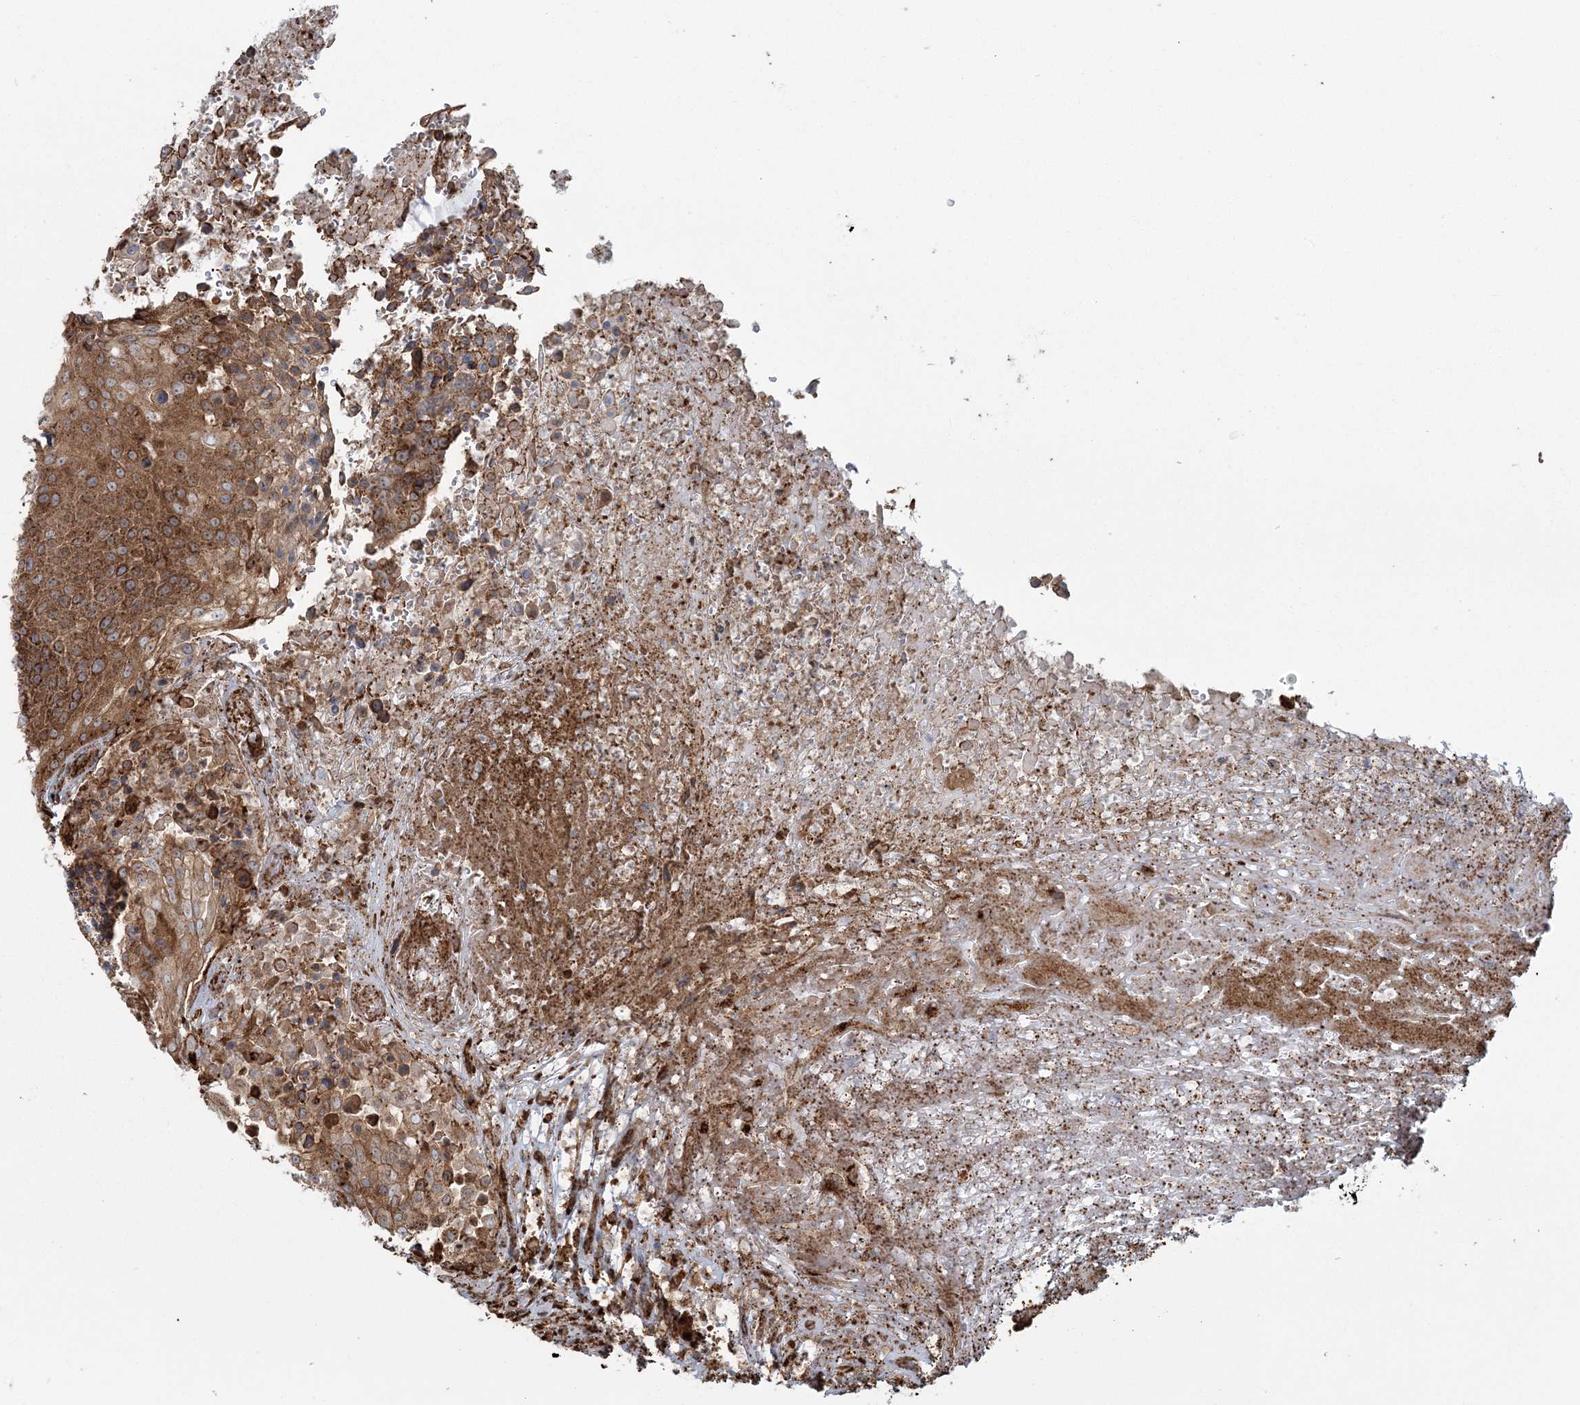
{"staining": {"intensity": "moderate", "quantity": ">75%", "location": "cytoplasmic/membranous"}, "tissue": "urothelial cancer", "cell_type": "Tumor cells", "image_type": "cancer", "snomed": [{"axis": "morphology", "description": "Urothelial carcinoma, High grade"}, {"axis": "topography", "description": "Urinary bladder"}], "caption": "About >75% of tumor cells in high-grade urothelial carcinoma reveal moderate cytoplasmic/membranous protein staining as visualized by brown immunohistochemical staining.", "gene": "TRAF3IP2", "patient": {"sex": "female", "age": 63}}